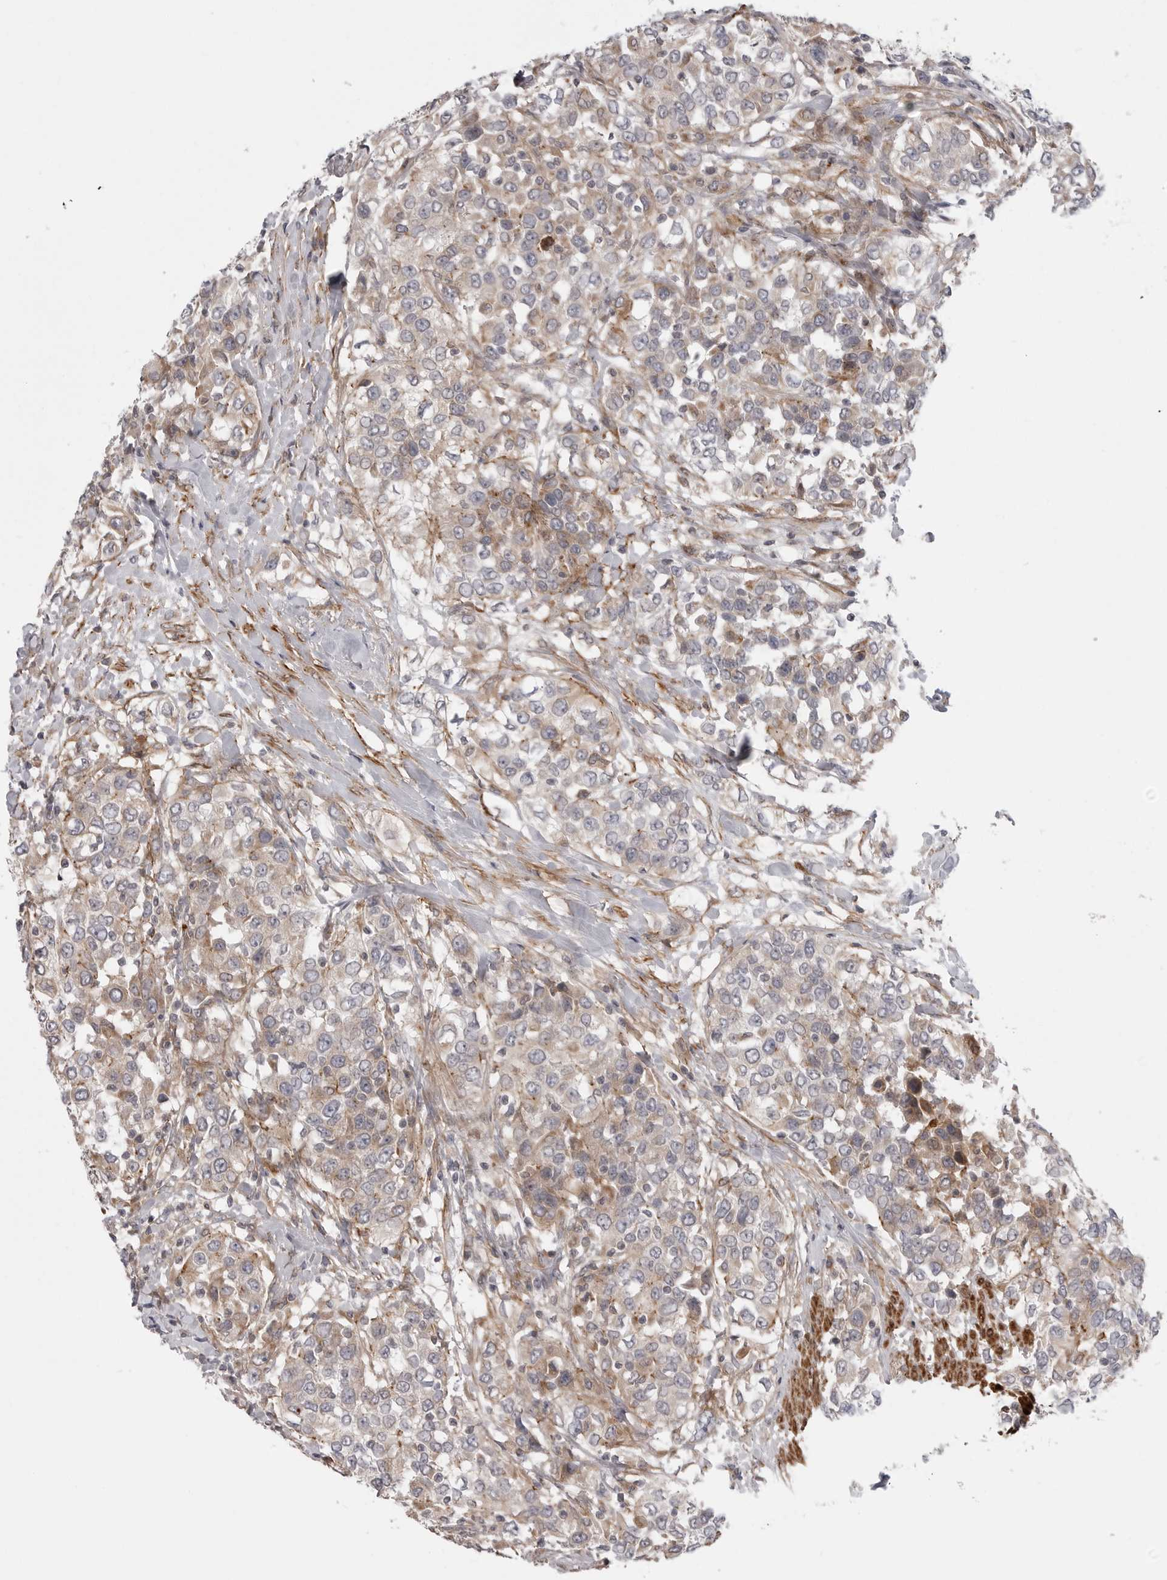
{"staining": {"intensity": "weak", "quantity": "25%-75%", "location": "cytoplasmic/membranous"}, "tissue": "urothelial cancer", "cell_type": "Tumor cells", "image_type": "cancer", "snomed": [{"axis": "morphology", "description": "Urothelial carcinoma, High grade"}, {"axis": "topography", "description": "Urinary bladder"}], "caption": "Urothelial cancer stained with a brown dye exhibits weak cytoplasmic/membranous positive expression in about 25%-75% of tumor cells.", "gene": "SCP2", "patient": {"sex": "female", "age": 80}}